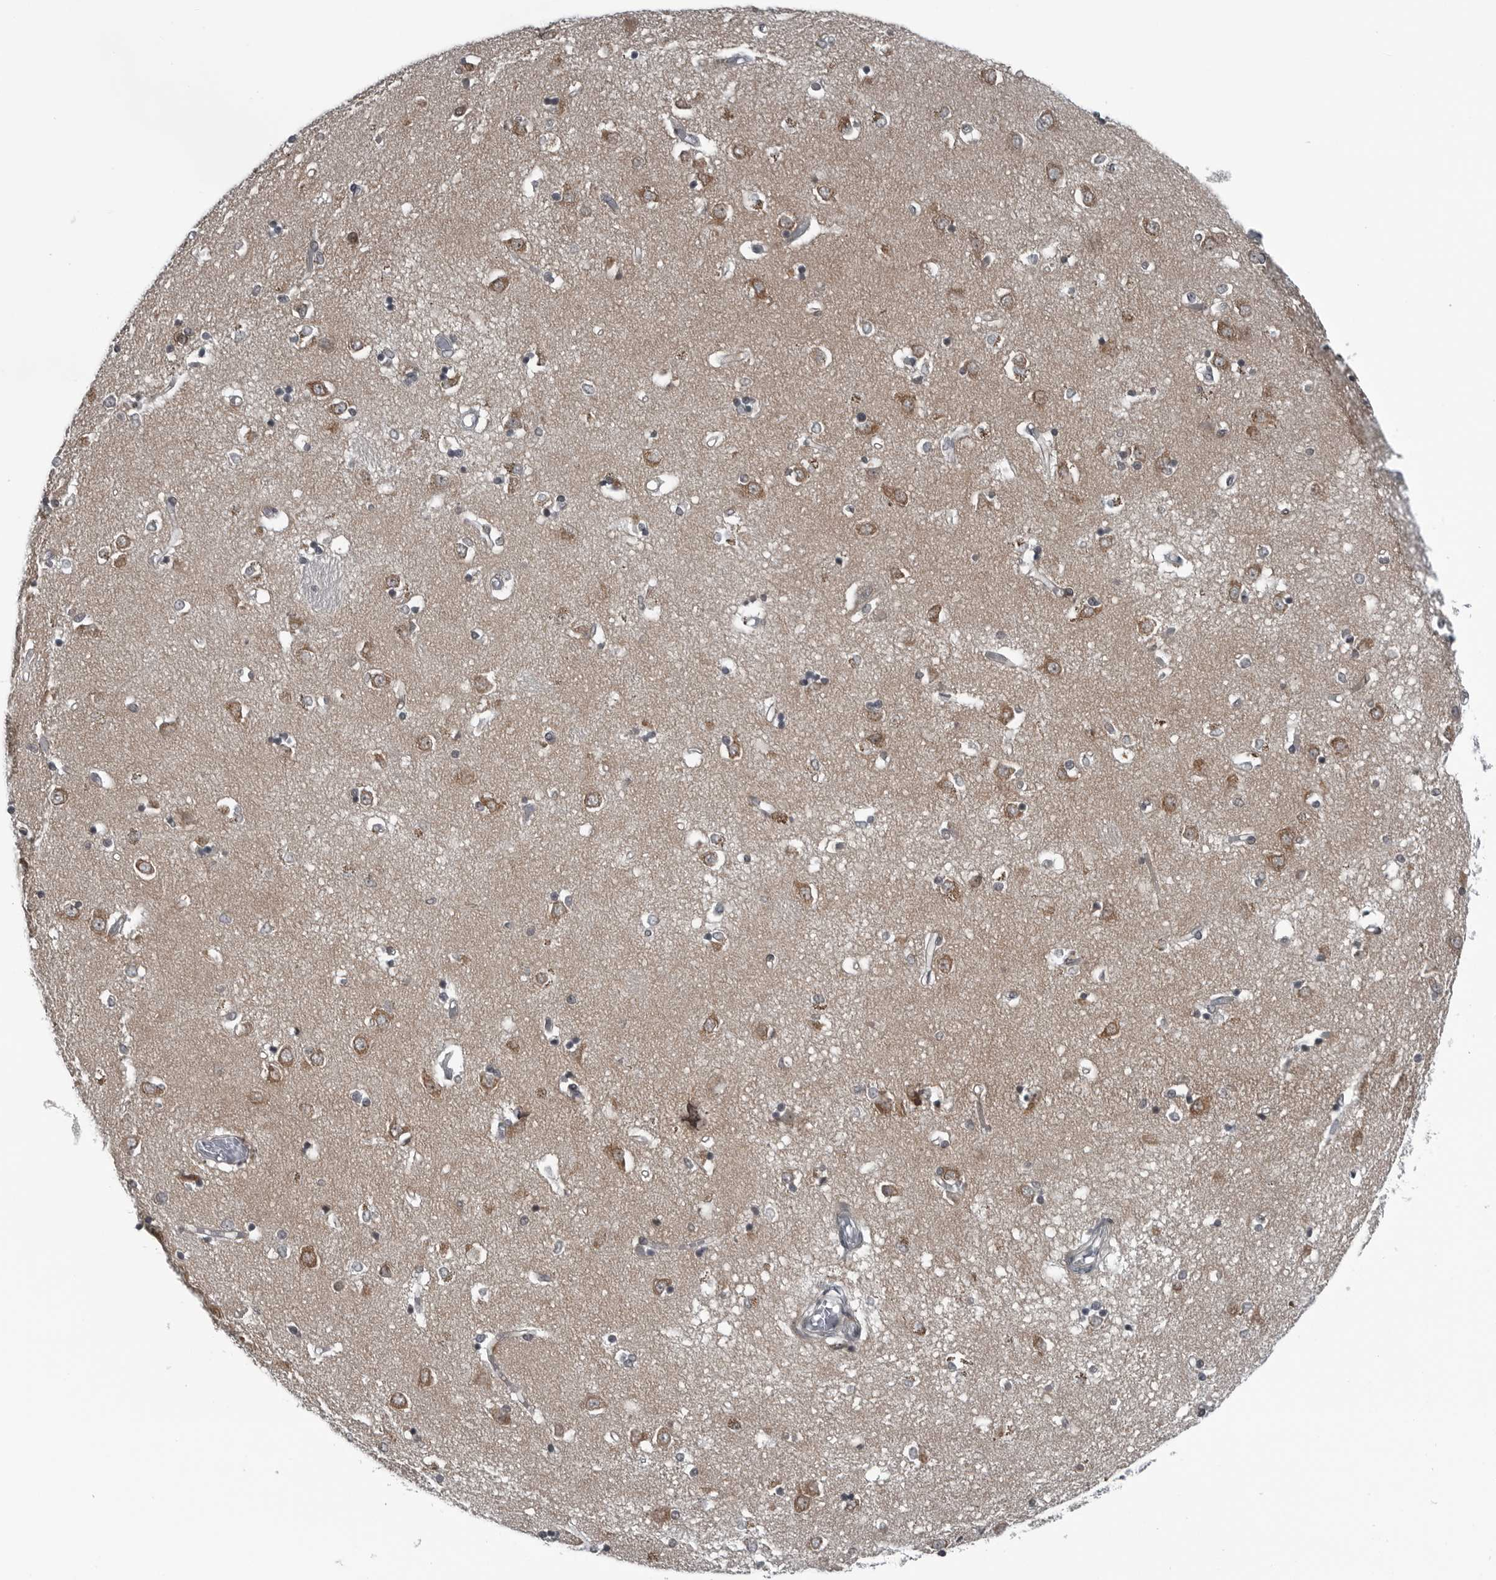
{"staining": {"intensity": "negative", "quantity": "none", "location": "none"}, "tissue": "caudate", "cell_type": "Glial cells", "image_type": "normal", "snomed": [{"axis": "morphology", "description": "Normal tissue, NOS"}, {"axis": "topography", "description": "Lateral ventricle wall"}], "caption": "Protein analysis of benign caudate exhibits no significant staining in glial cells. (Brightfield microscopy of DAB IHC at high magnification).", "gene": "DNAAF11", "patient": {"sex": "male", "age": 45}}